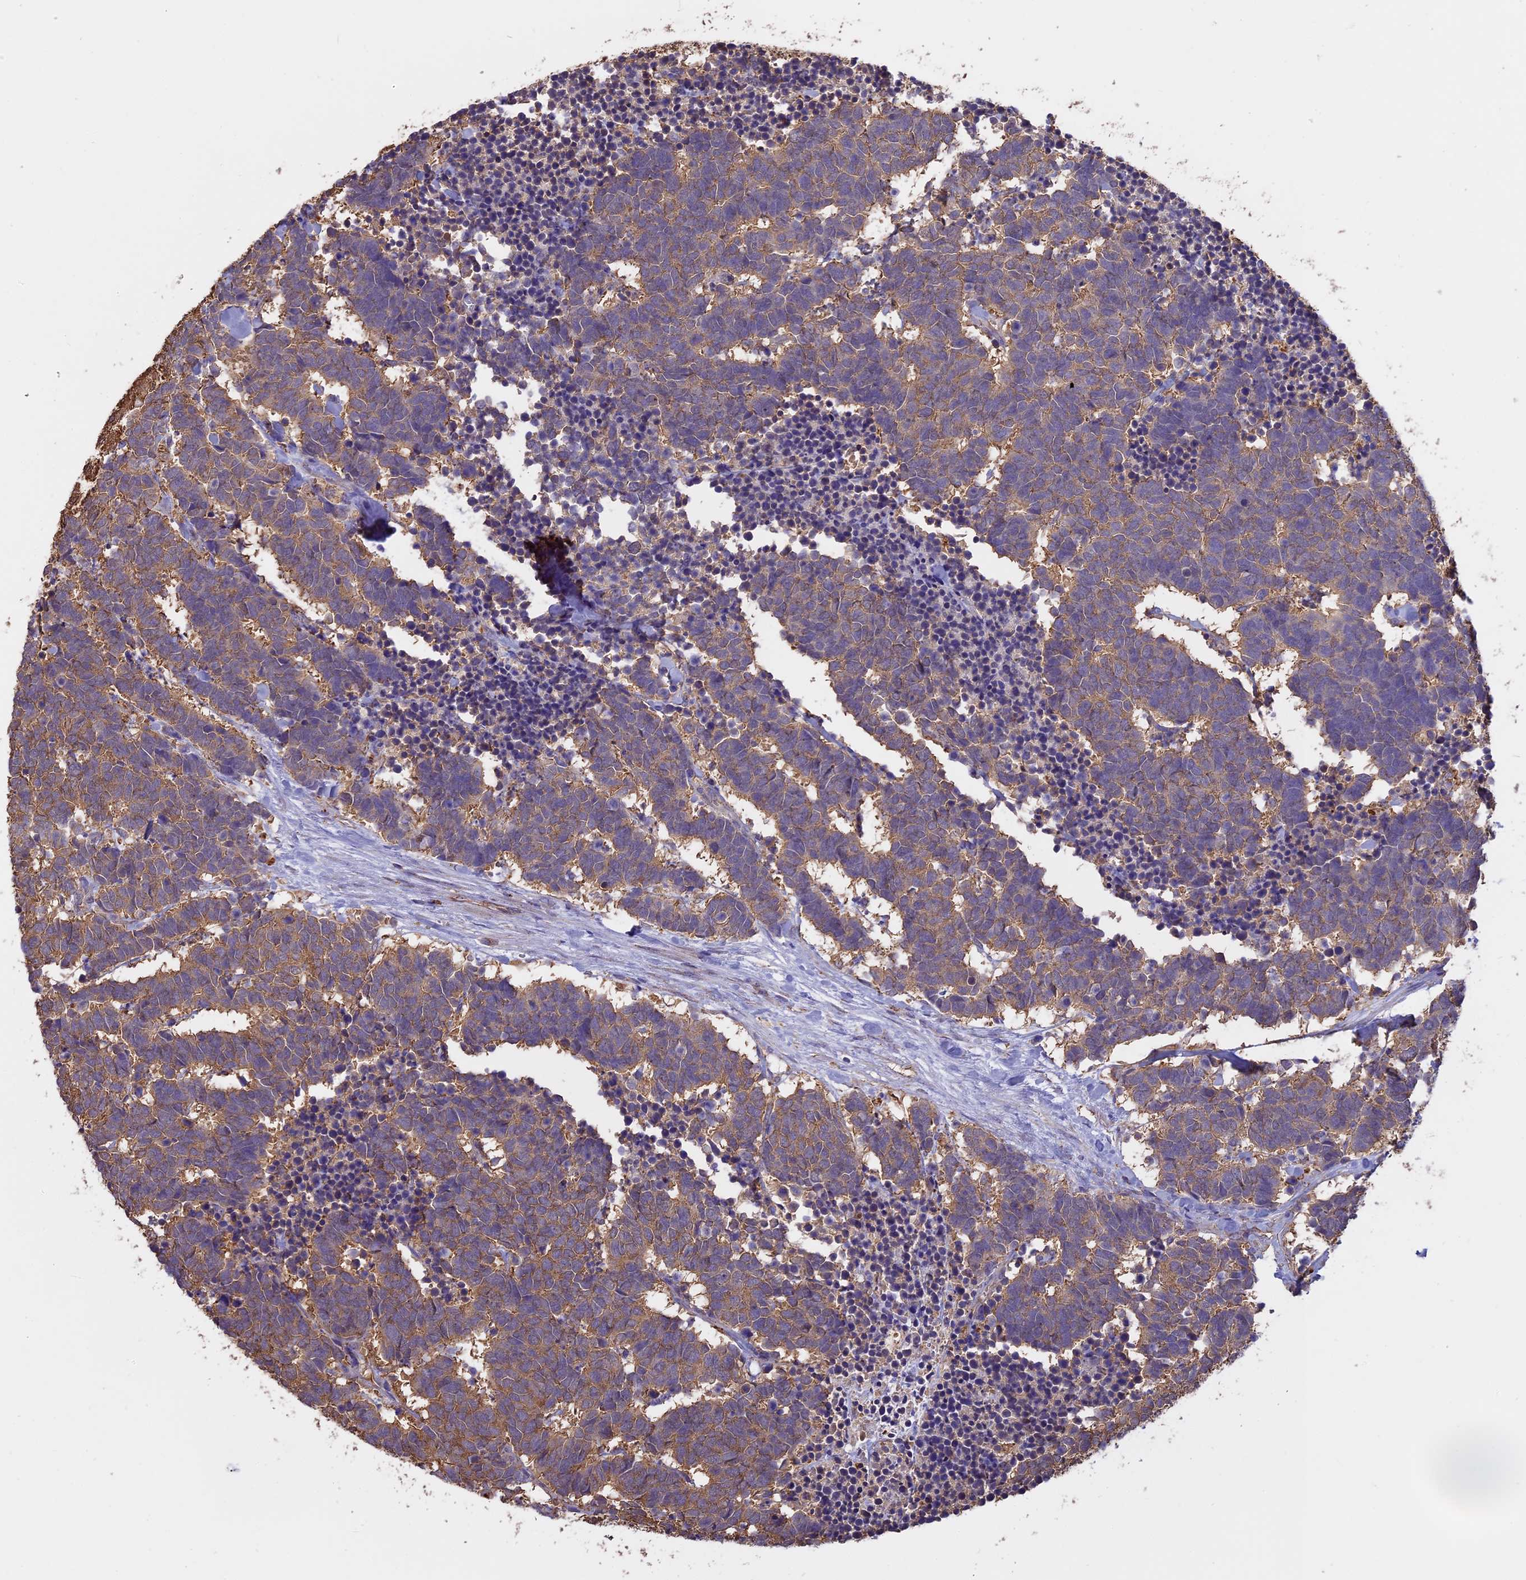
{"staining": {"intensity": "moderate", "quantity": ">75%", "location": "cytoplasmic/membranous"}, "tissue": "carcinoid", "cell_type": "Tumor cells", "image_type": "cancer", "snomed": [{"axis": "morphology", "description": "Carcinoma, NOS"}, {"axis": "morphology", "description": "Carcinoid, malignant, NOS"}, {"axis": "topography", "description": "Urinary bladder"}], "caption": "Carcinoid stained with immunohistochemistry (IHC) exhibits moderate cytoplasmic/membranous positivity in about >75% of tumor cells. Ihc stains the protein in brown and the nuclei are stained blue.", "gene": "ARHGAP19", "patient": {"sex": "male", "age": 57}}